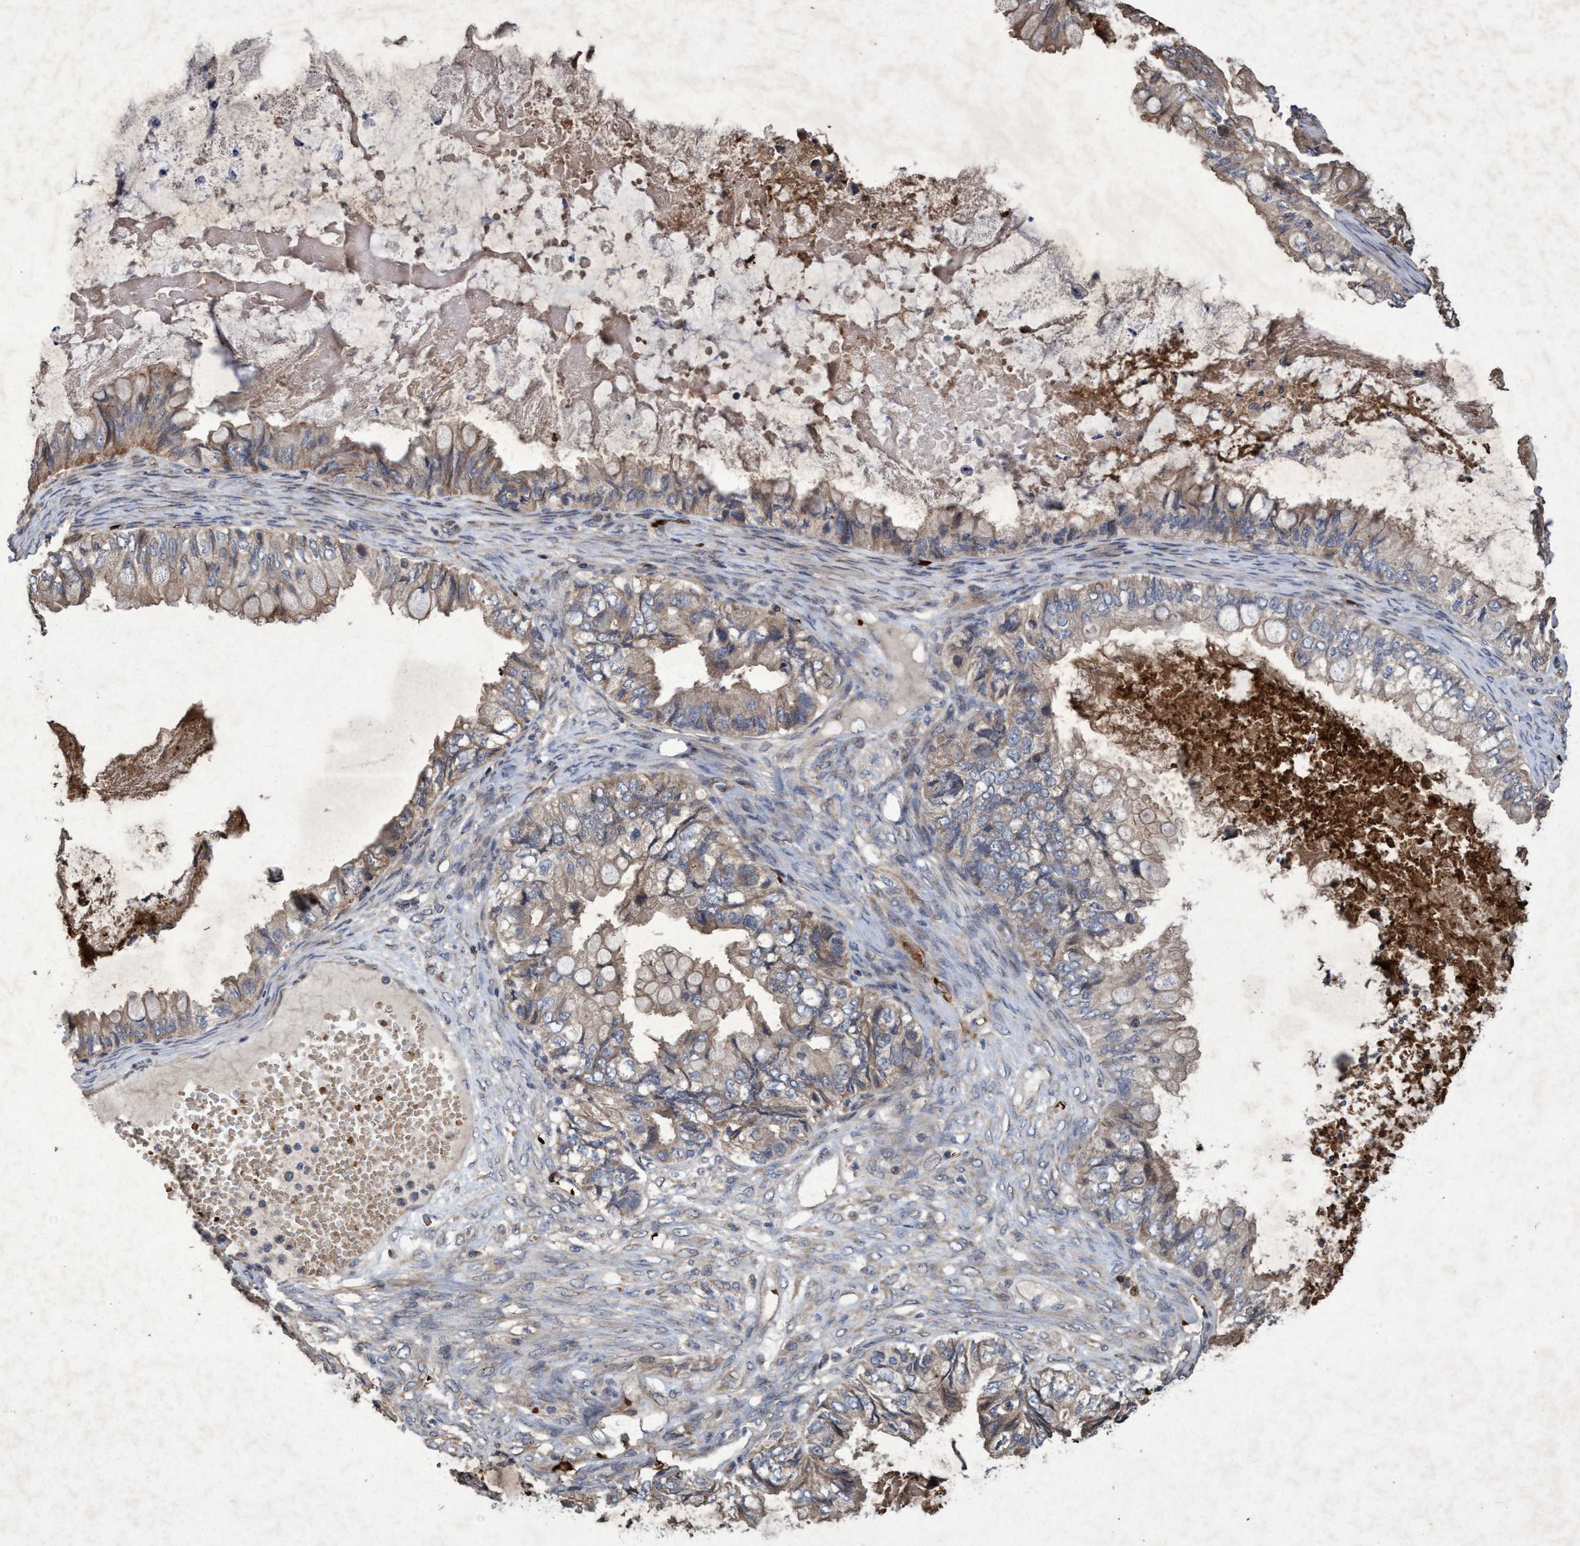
{"staining": {"intensity": "weak", "quantity": ">75%", "location": "cytoplasmic/membranous"}, "tissue": "ovarian cancer", "cell_type": "Tumor cells", "image_type": "cancer", "snomed": [{"axis": "morphology", "description": "Cystadenocarcinoma, mucinous, NOS"}, {"axis": "topography", "description": "Ovary"}], "caption": "A low amount of weak cytoplasmic/membranous positivity is appreciated in approximately >75% of tumor cells in mucinous cystadenocarcinoma (ovarian) tissue.", "gene": "CHMP6", "patient": {"sex": "female", "age": 80}}